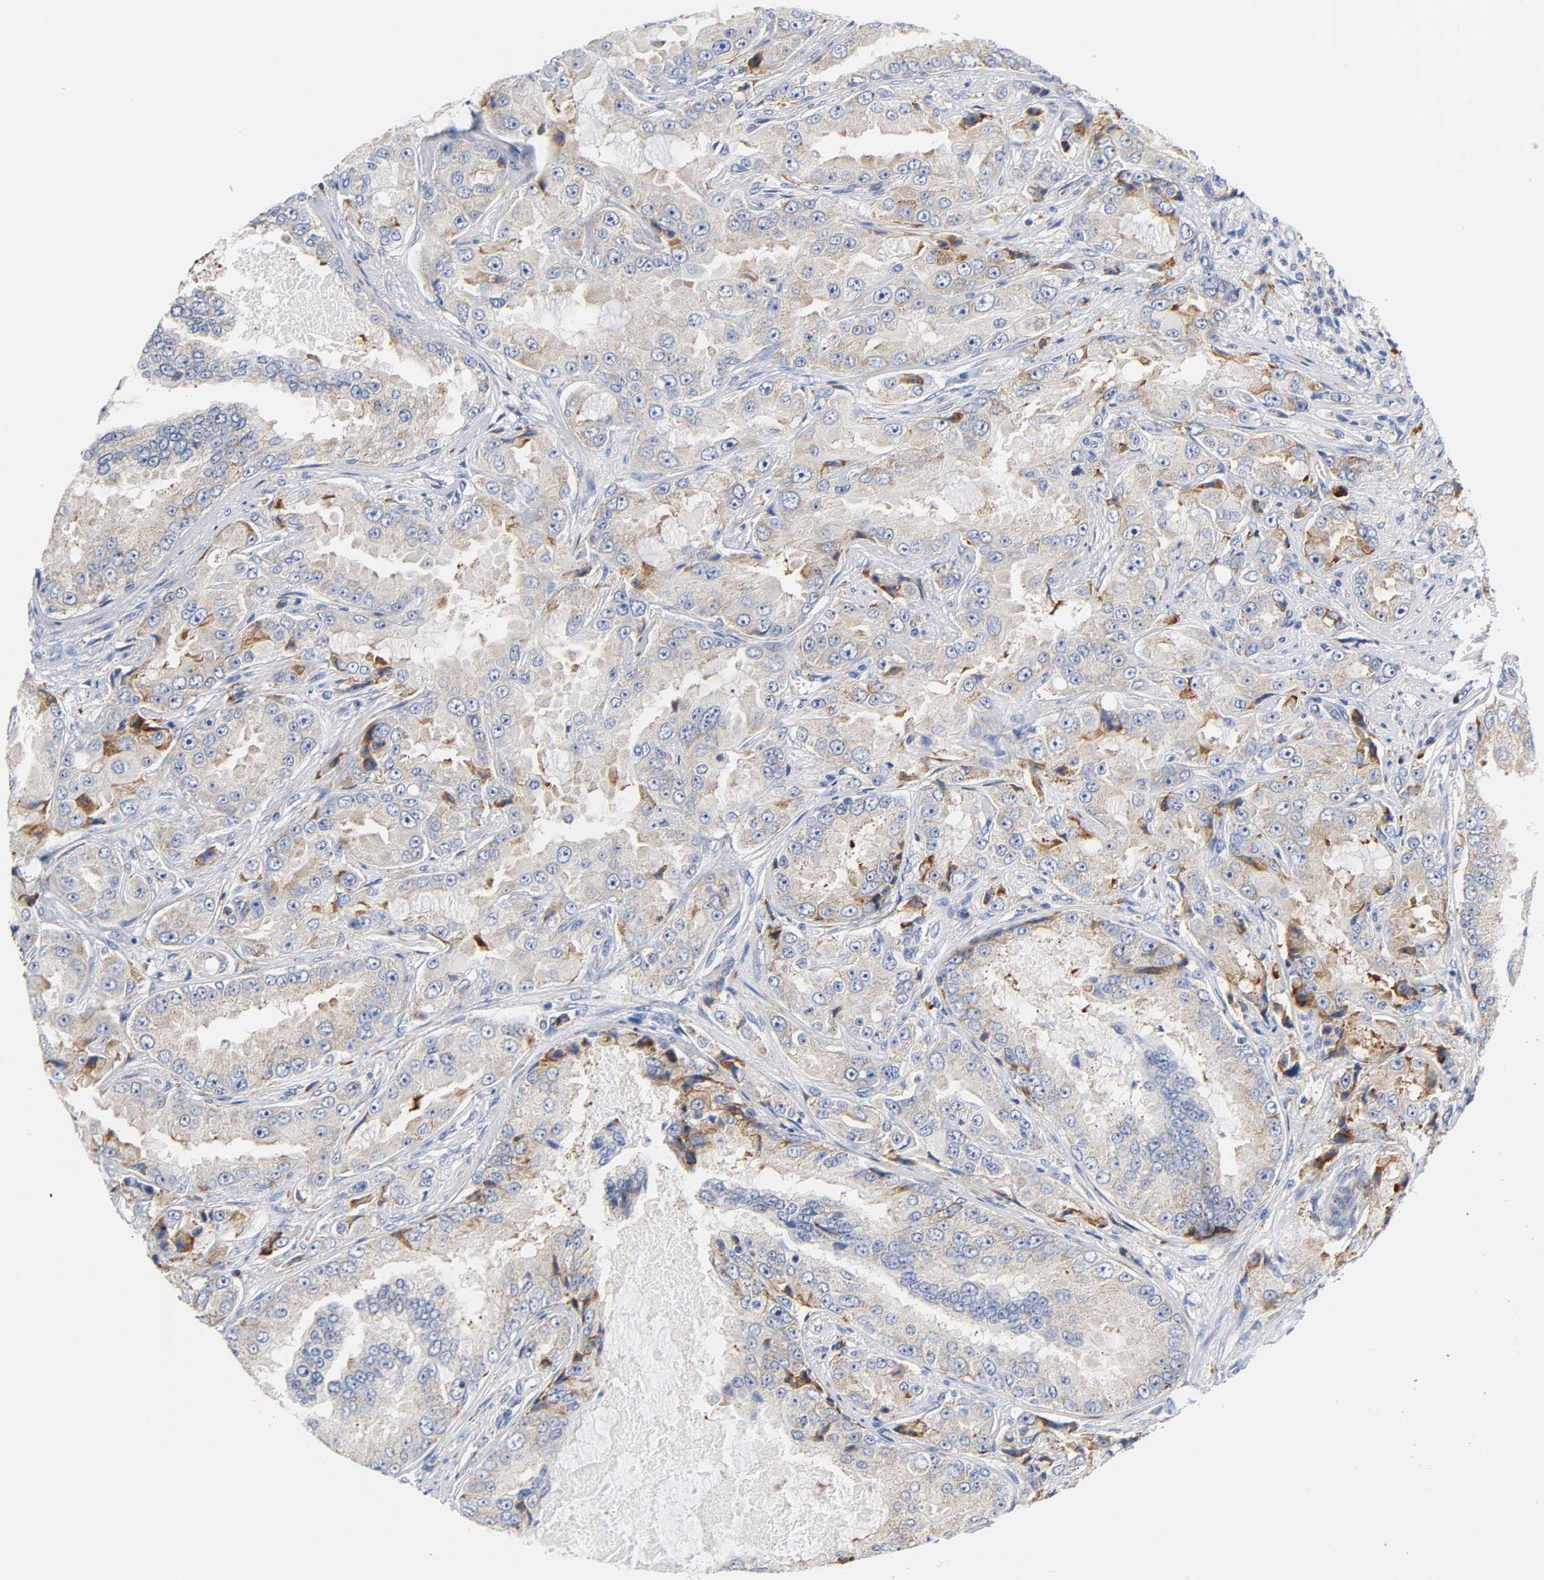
{"staining": {"intensity": "moderate", "quantity": "25%-75%", "location": "cytoplasmic/membranous"}, "tissue": "prostate cancer", "cell_type": "Tumor cells", "image_type": "cancer", "snomed": [{"axis": "morphology", "description": "Adenocarcinoma, High grade"}, {"axis": "topography", "description": "Prostate"}], "caption": "DAB (3,3'-diaminobenzidine) immunohistochemical staining of prostate cancer (high-grade adenocarcinoma) reveals moderate cytoplasmic/membranous protein positivity in about 25%-75% of tumor cells.", "gene": "REL", "patient": {"sex": "male", "age": 73}}